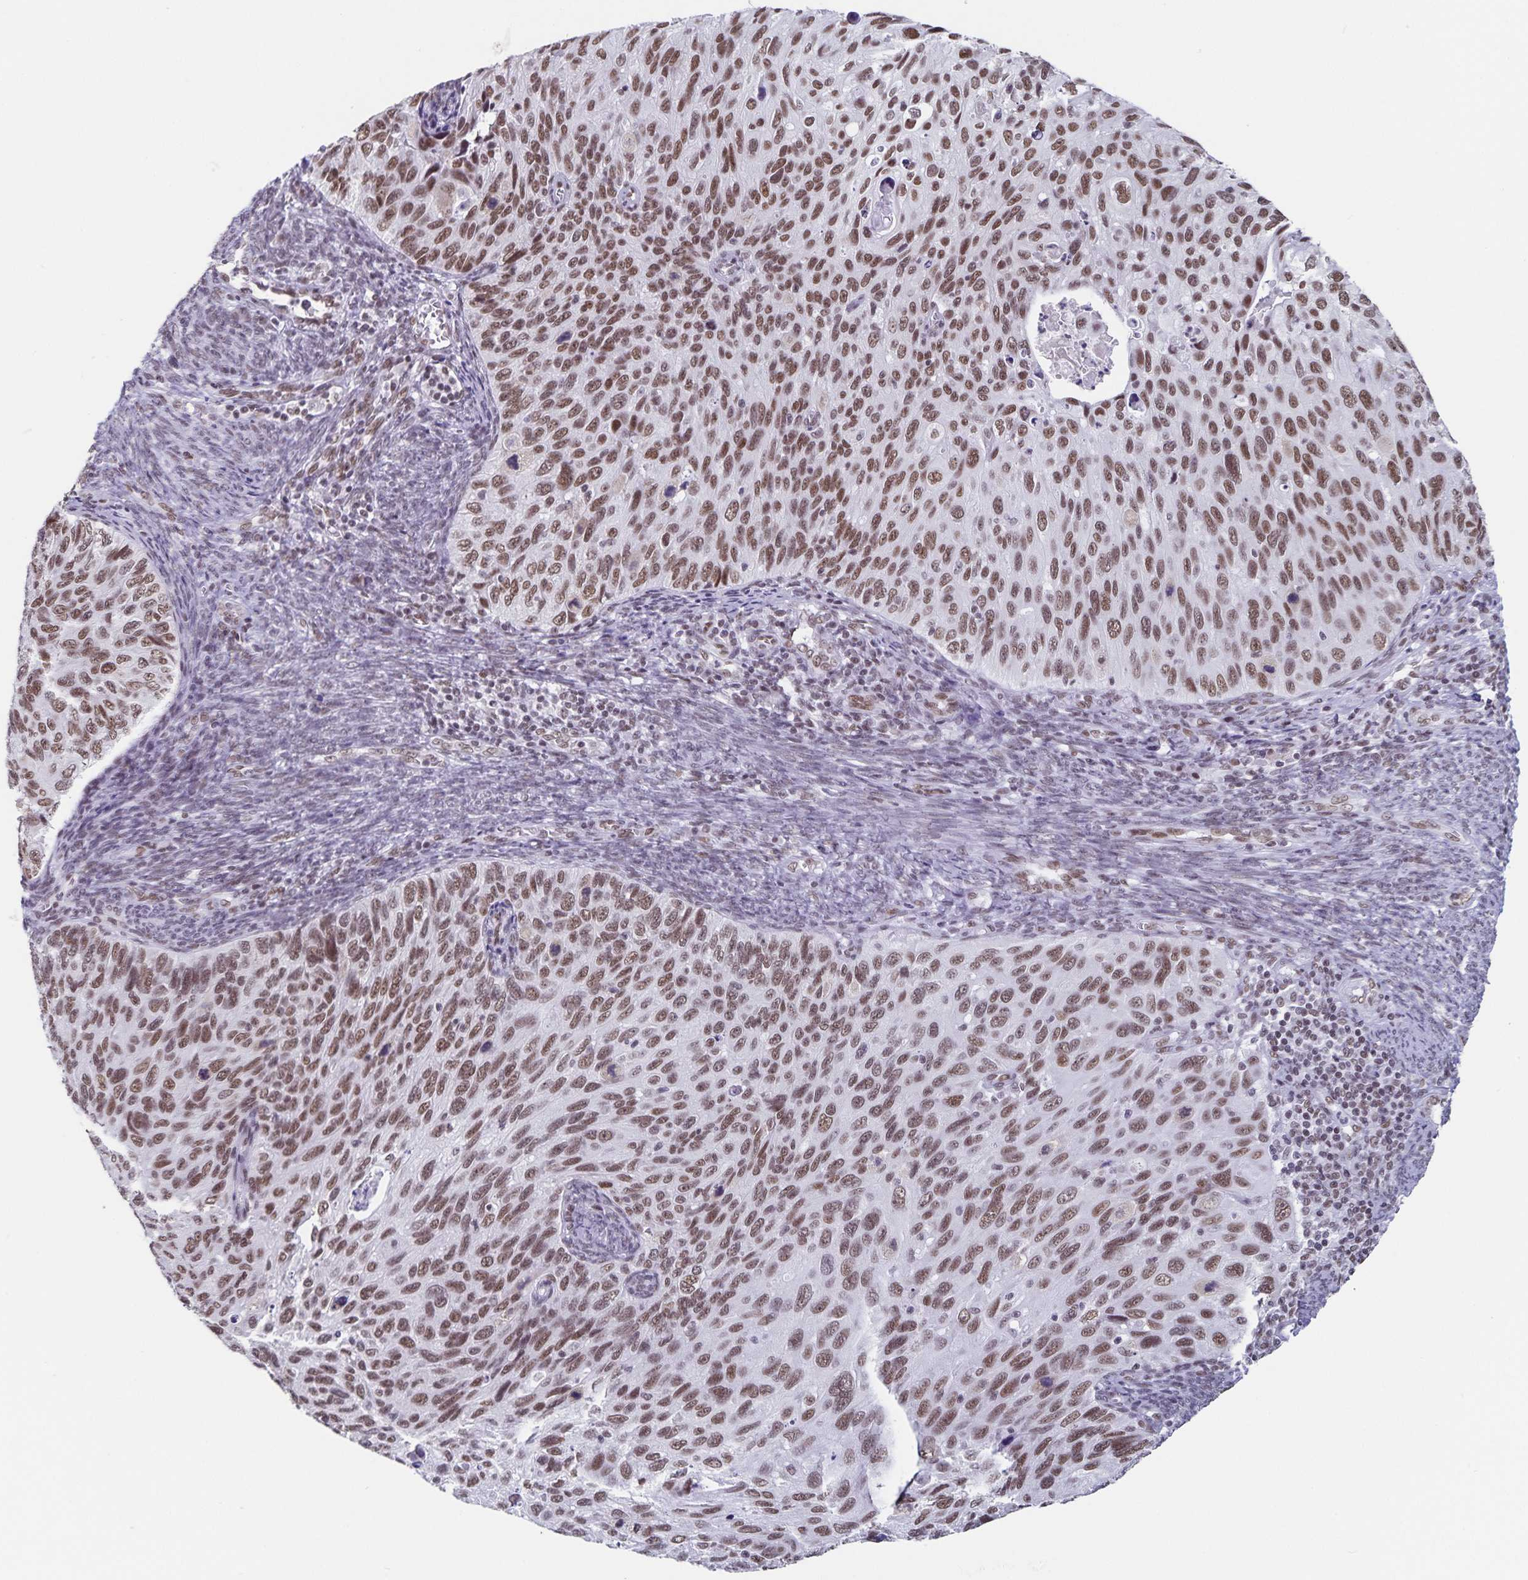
{"staining": {"intensity": "moderate", "quantity": ">75%", "location": "nuclear"}, "tissue": "cervical cancer", "cell_type": "Tumor cells", "image_type": "cancer", "snomed": [{"axis": "morphology", "description": "Squamous cell carcinoma, NOS"}, {"axis": "topography", "description": "Cervix"}], "caption": "Approximately >75% of tumor cells in squamous cell carcinoma (cervical) demonstrate moderate nuclear protein positivity as visualized by brown immunohistochemical staining.", "gene": "PBX2", "patient": {"sex": "female", "age": 70}}